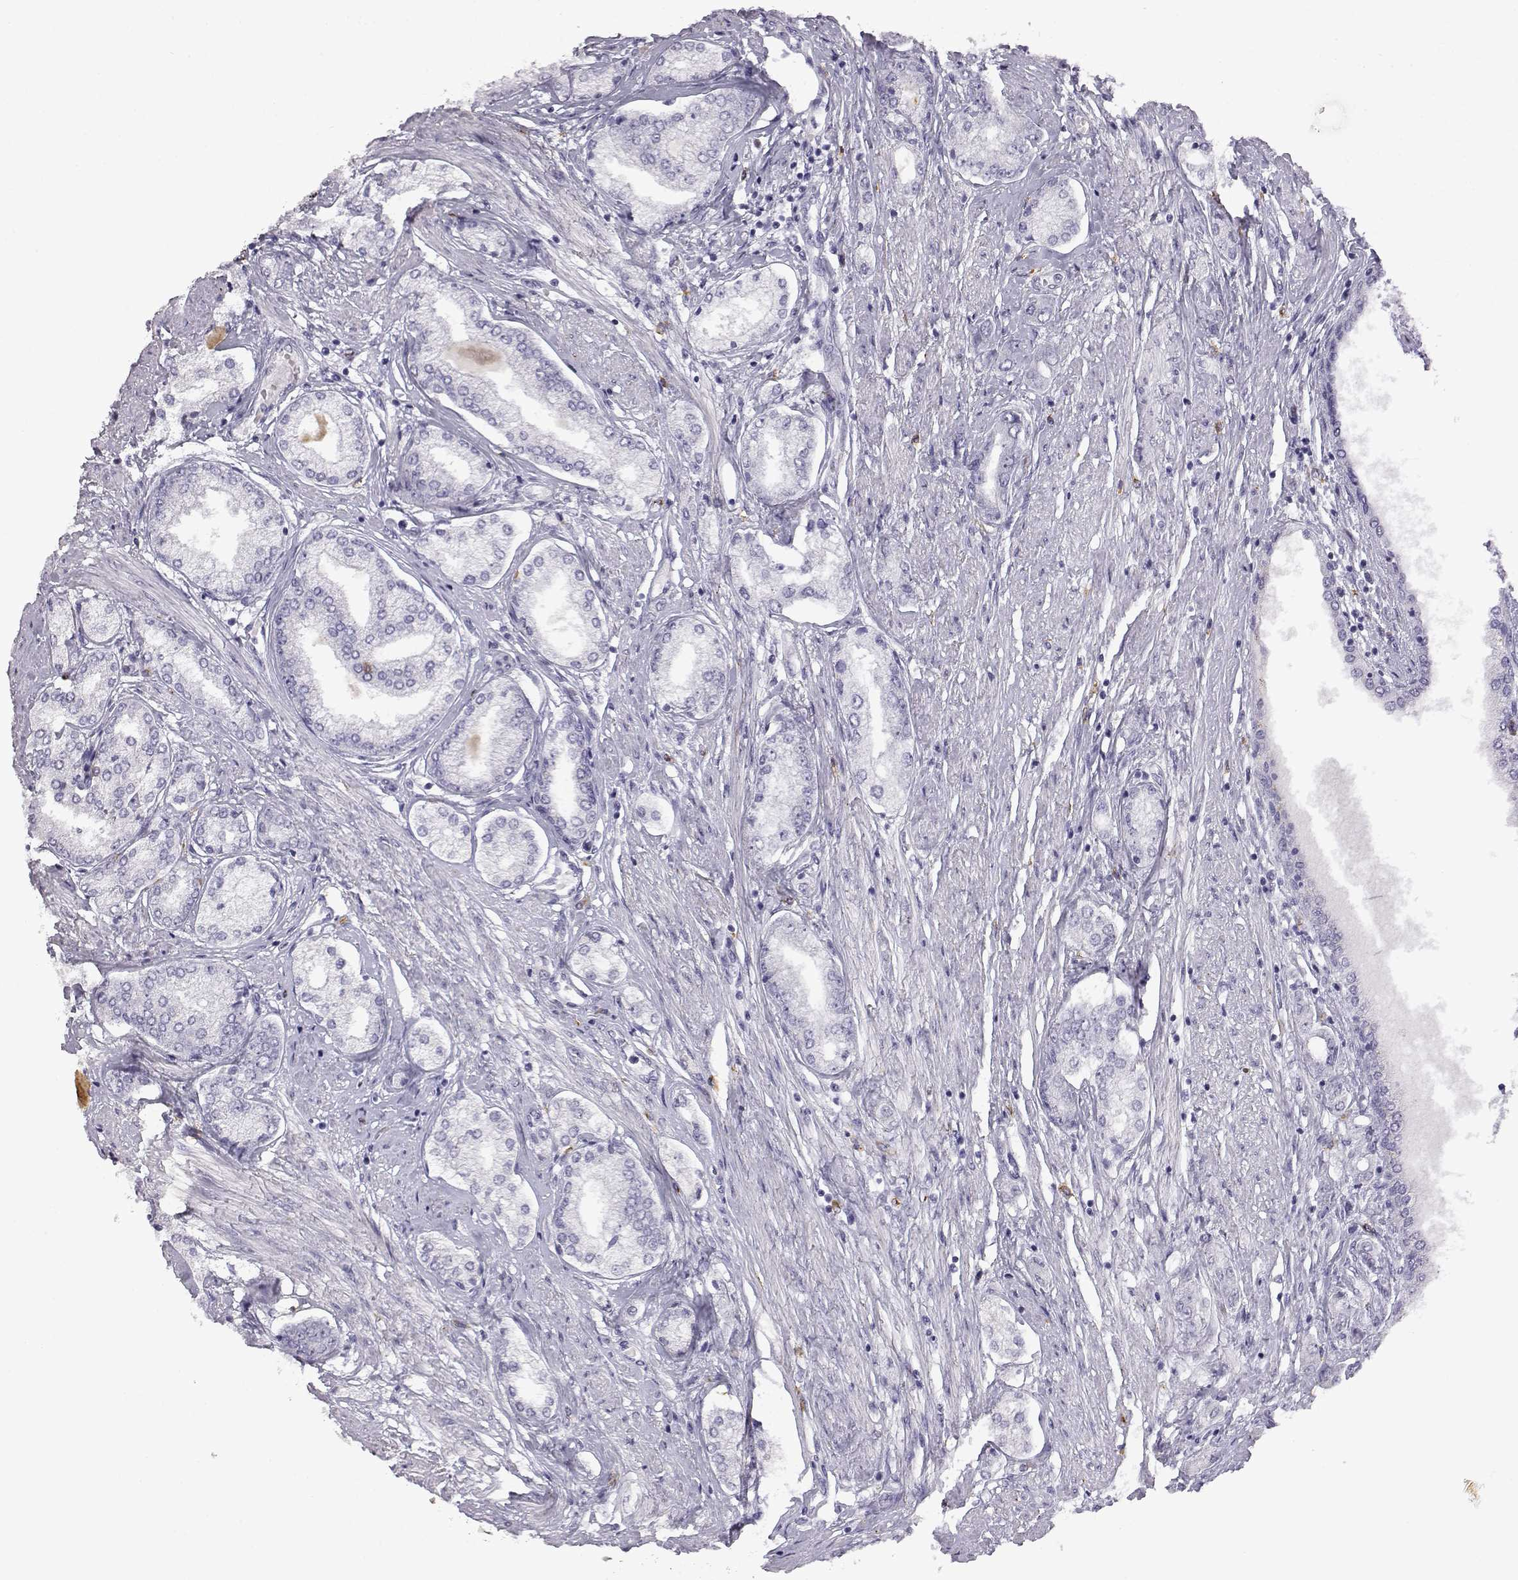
{"staining": {"intensity": "negative", "quantity": "none", "location": "none"}, "tissue": "prostate cancer", "cell_type": "Tumor cells", "image_type": "cancer", "snomed": [{"axis": "morphology", "description": "Adenocarcinoma, NOS"}, {"axis": "topography", "description": "Prostate"}], "caption": "The image displays no significant expression in tumor cells of prostate adenocarcinoma.", "gene": "VGF", "patient": {"sex": "male", "age": 63}}